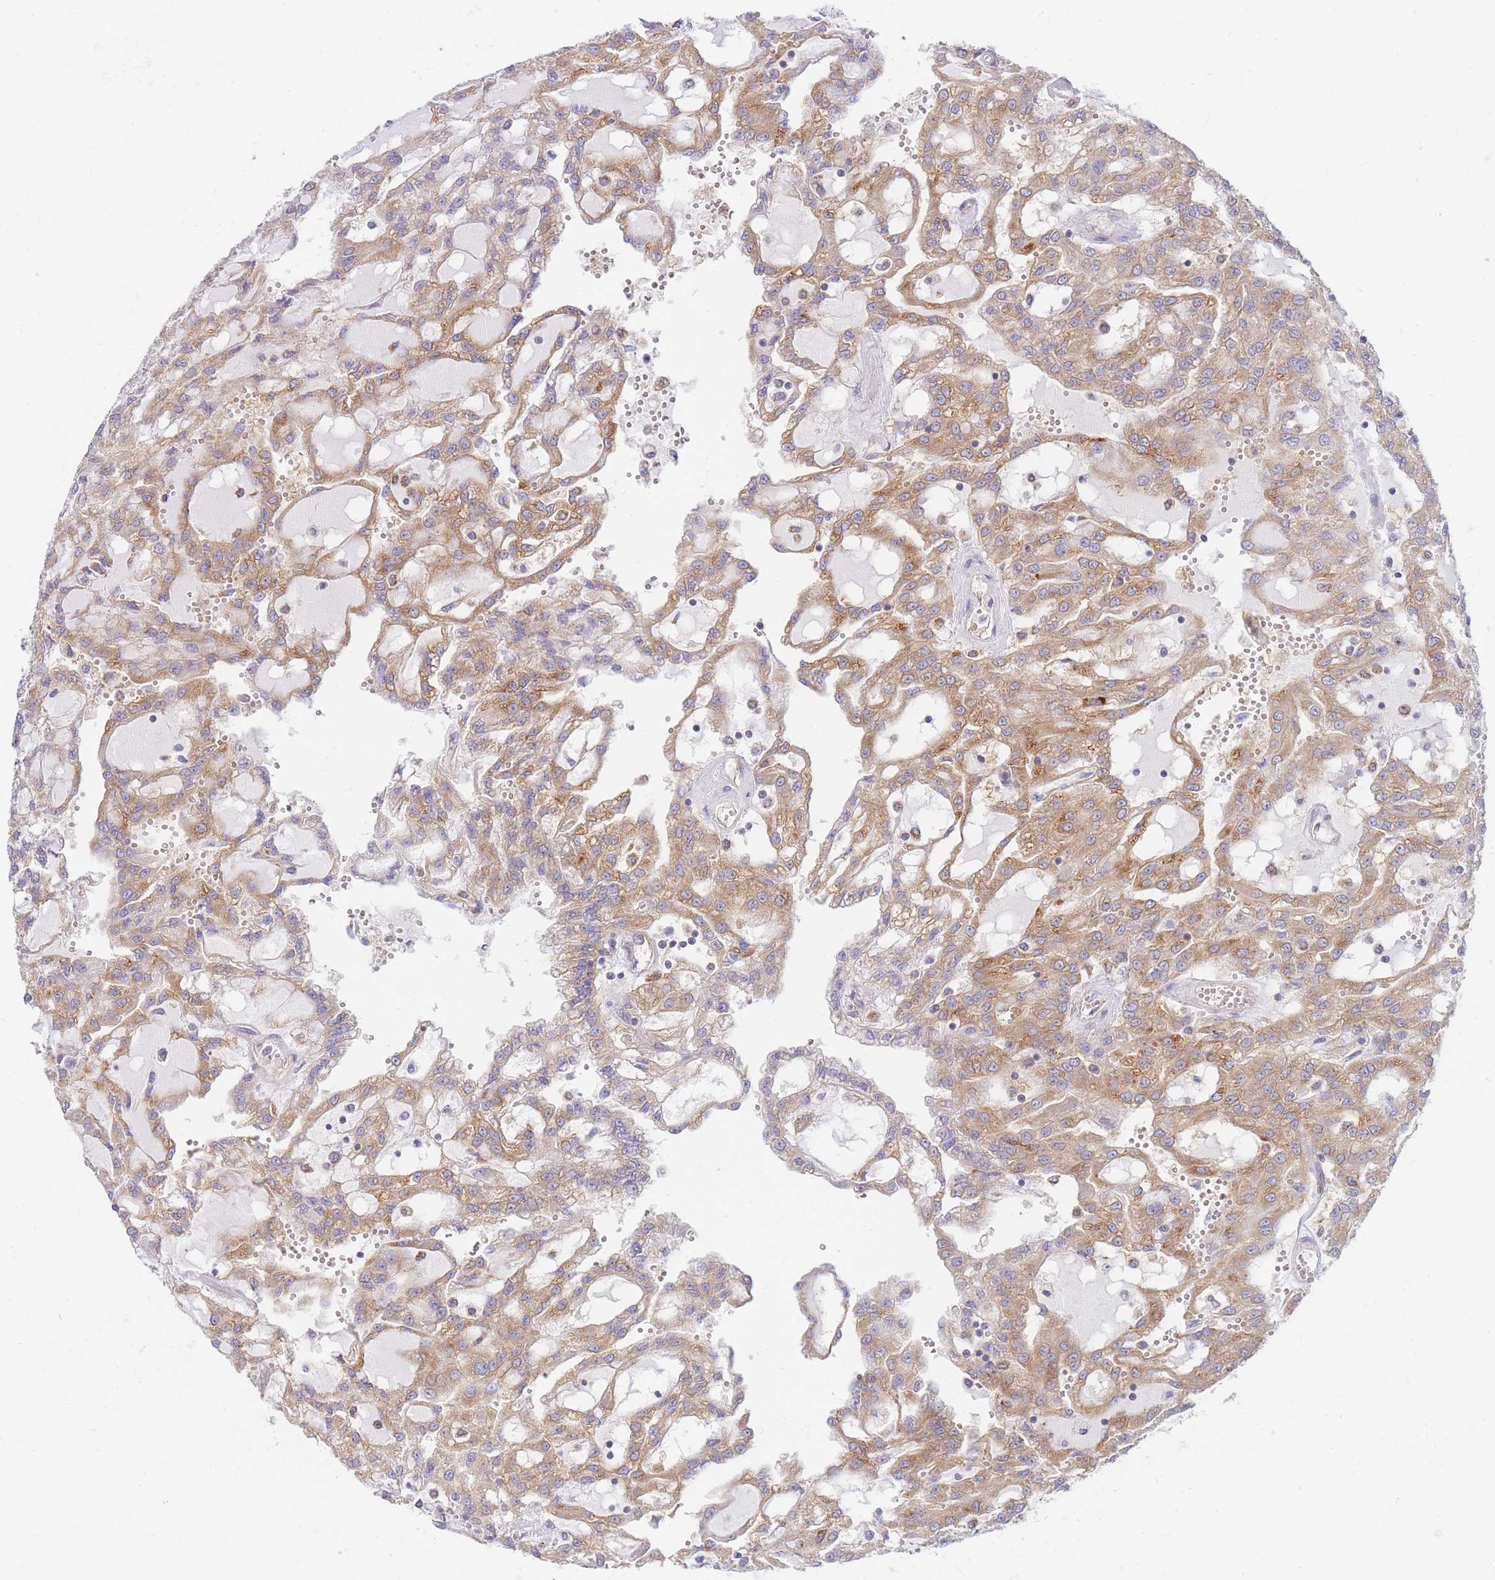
{"staining": {"intensity": "moderate", "quantity": ">75%", "location": "cytoplasmic/membranous"}, "tissue": "renal cancer", "cell_type": "Tumor cells", "image_type": "cancer", "snomed": [{"axis": "morphology", "description": "Adenocarcinoma, NOS"}, {"axis": "topography", "description": "Kidney"}], "caption": "A high-resolution histopathology image shows immunohistochemistry (IHC) staining of renal cancer, which reveals moderate cytoplasmic/membranous staining in about >75% of tumor cells. Using DAB (3,3'-diaminobenzidine) (brown) and hematoxylin (blue) stains, captured at high magnification using brightfield microscopy.", "gene": "SH2B2", "patient": {"sex": "male", "age": 63}}